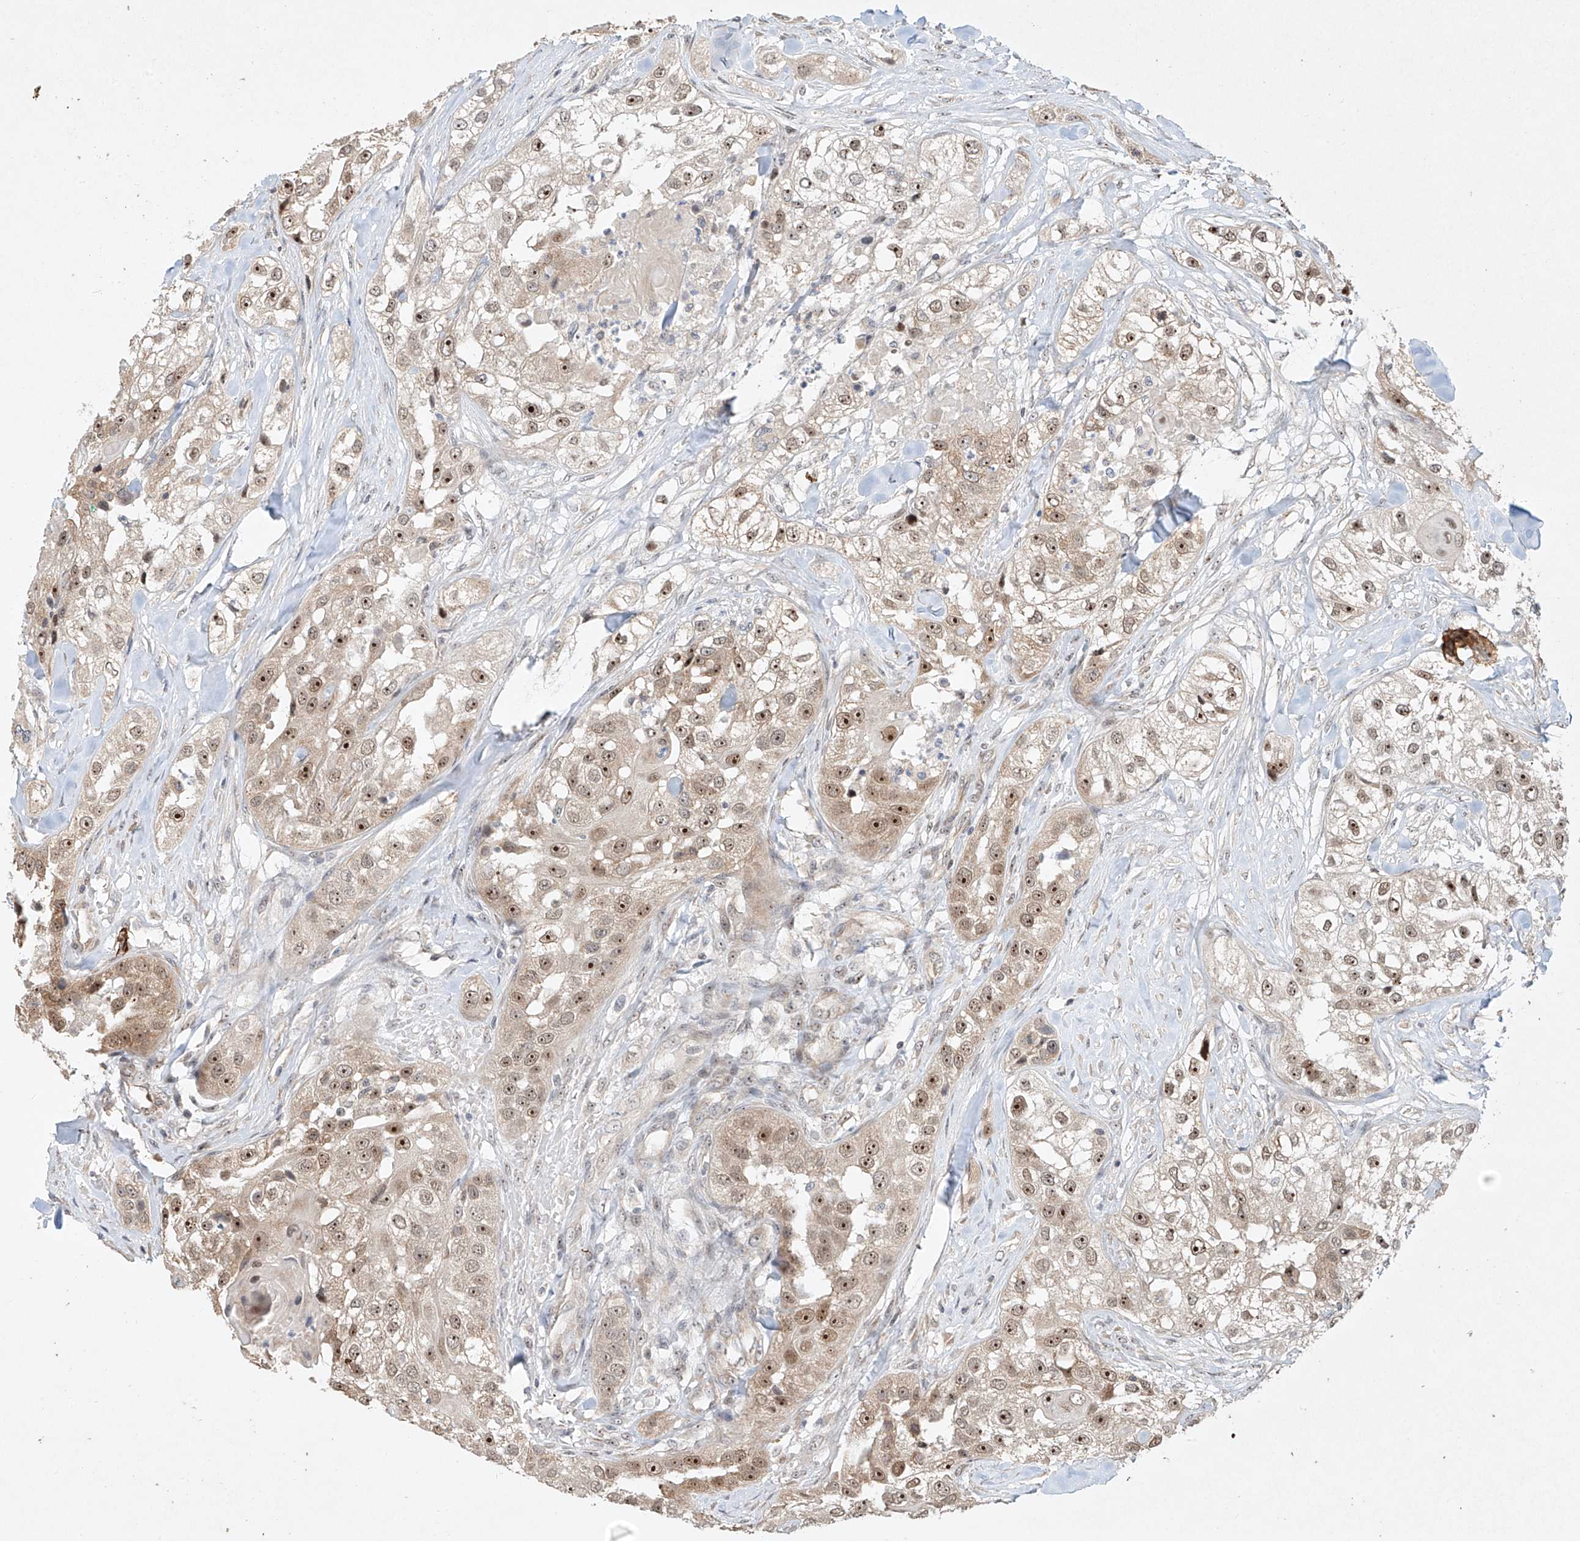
{"staining": {"intensity": "moderate", "quantity": ">75%", "location": "cytoplasmic/membranous,nuclear"}, "tissue": "head and neck cancer", "cell_type": "Tumor cells", "image_type": "cancer", "snomed": [{"axis": "morphology", "description": "Normal tissue, NOS"}, {"axis": "morphology", "description": "Squamous cell carcinoma, NOS"}, {"axis": "topography", "description": "Skeletal muscle"}, {"axis": "topography", "description": "Head-Neck"}], "caption": "This photomicrograph shows IHC staining of head and neck cancer, with medium moderate cytoplasmic/membranous and nuclear staining in approximately >75% of tumor cells.", "gene": "TASP1", "patient": {"sex": "male", "age": 51}}